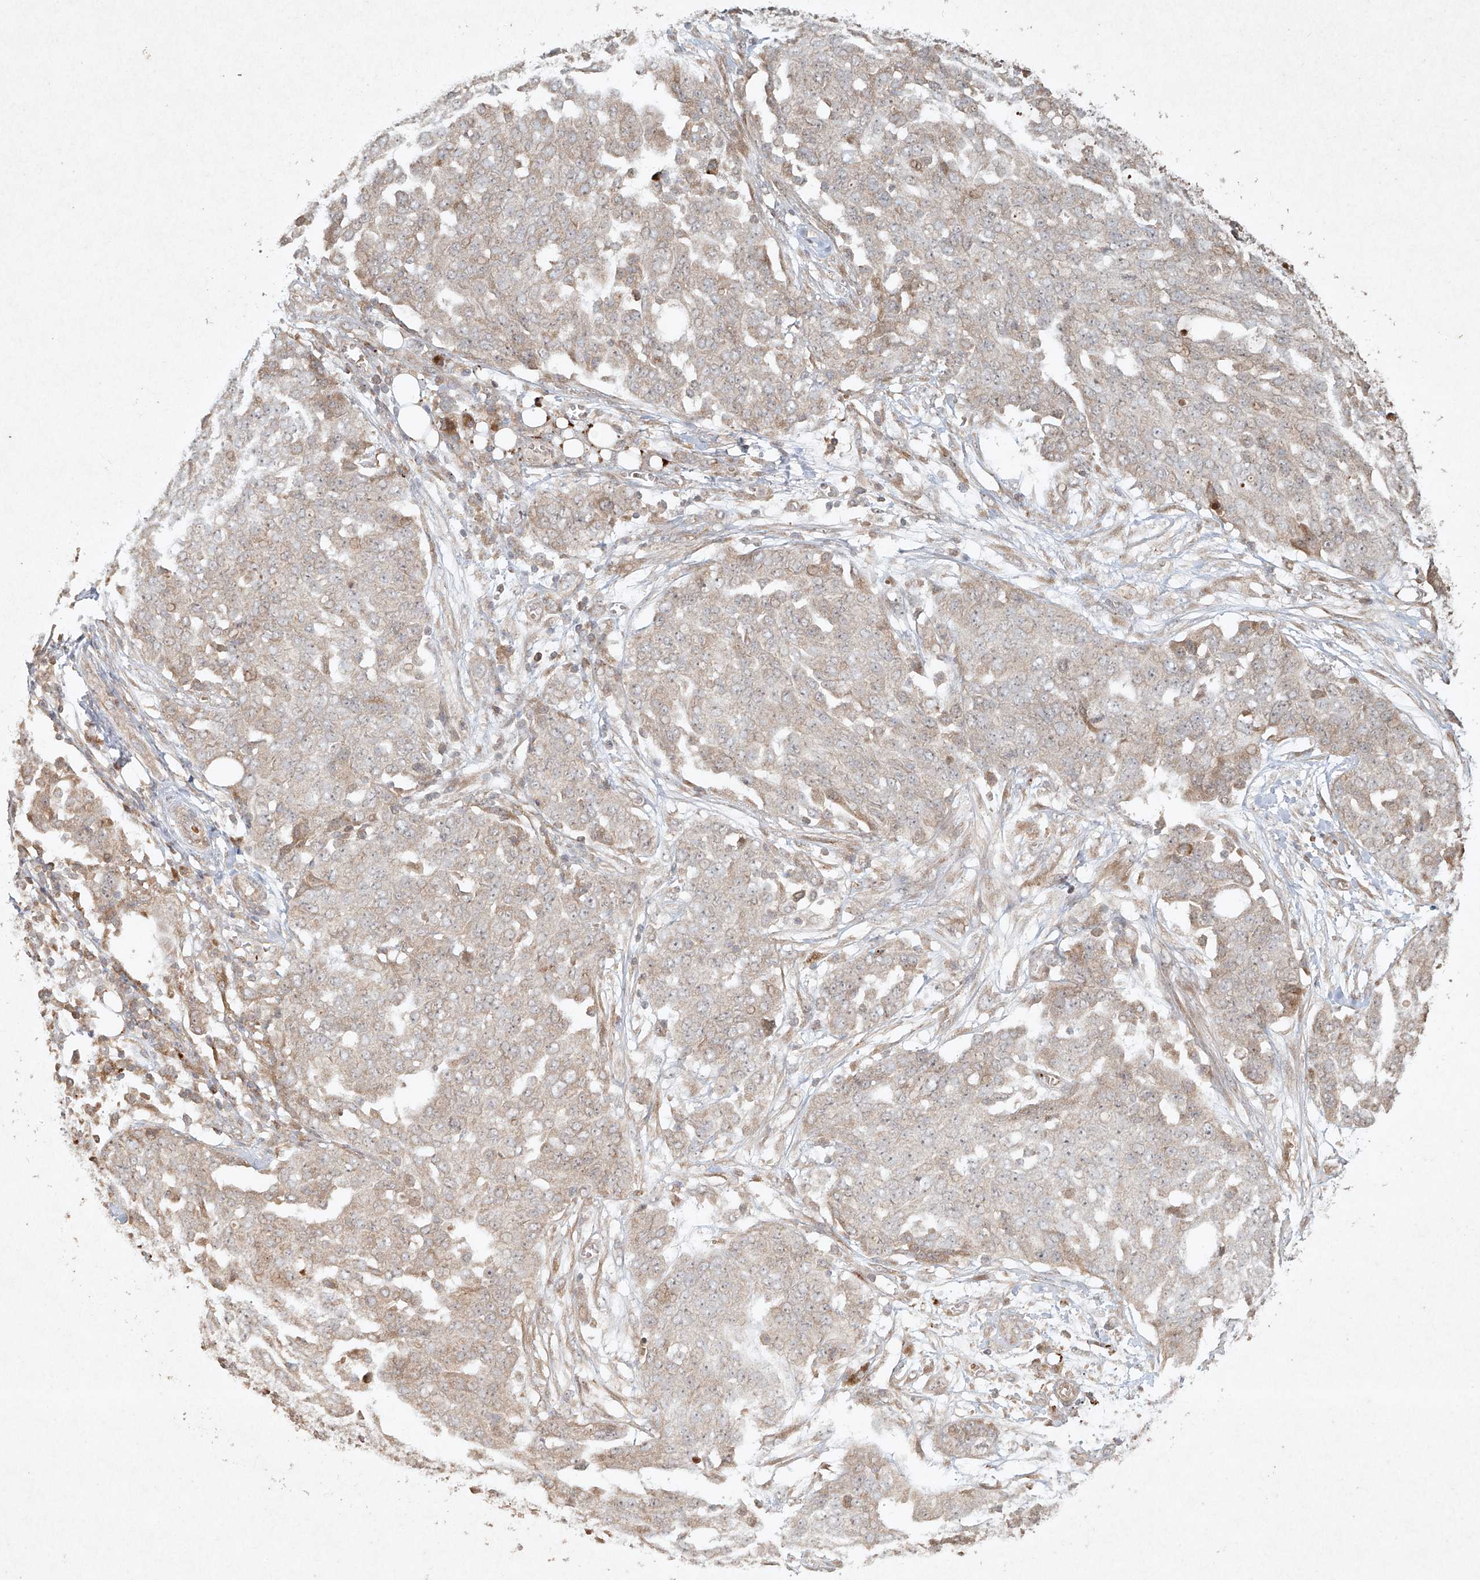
{"staining": {"intensity": "weak", "quantity": "<25%", "location": "cytoplasmic/membranous"}, "tissue": "ovarian cancer", "cell_type": "Tumor cells", "image_type": "cancer", "snomed": [{"axis": "morphology", "description": "Cystadenocarcinoma, serous, NOS"}, {"axis": "topography", "description": "Soft tissue"}, {"axis": "topography", "description": "Ovary"}], "caption": "An immunohistochemistry (IHC) photomicrograph of serous cystadenocarcinoma (ovarian) is shown. There is no staining in tumor cells of serous cystadenocarcinoma (ovarian).", "gene": "CYYR1", "patient": {"sex": "female", "age": 57}}